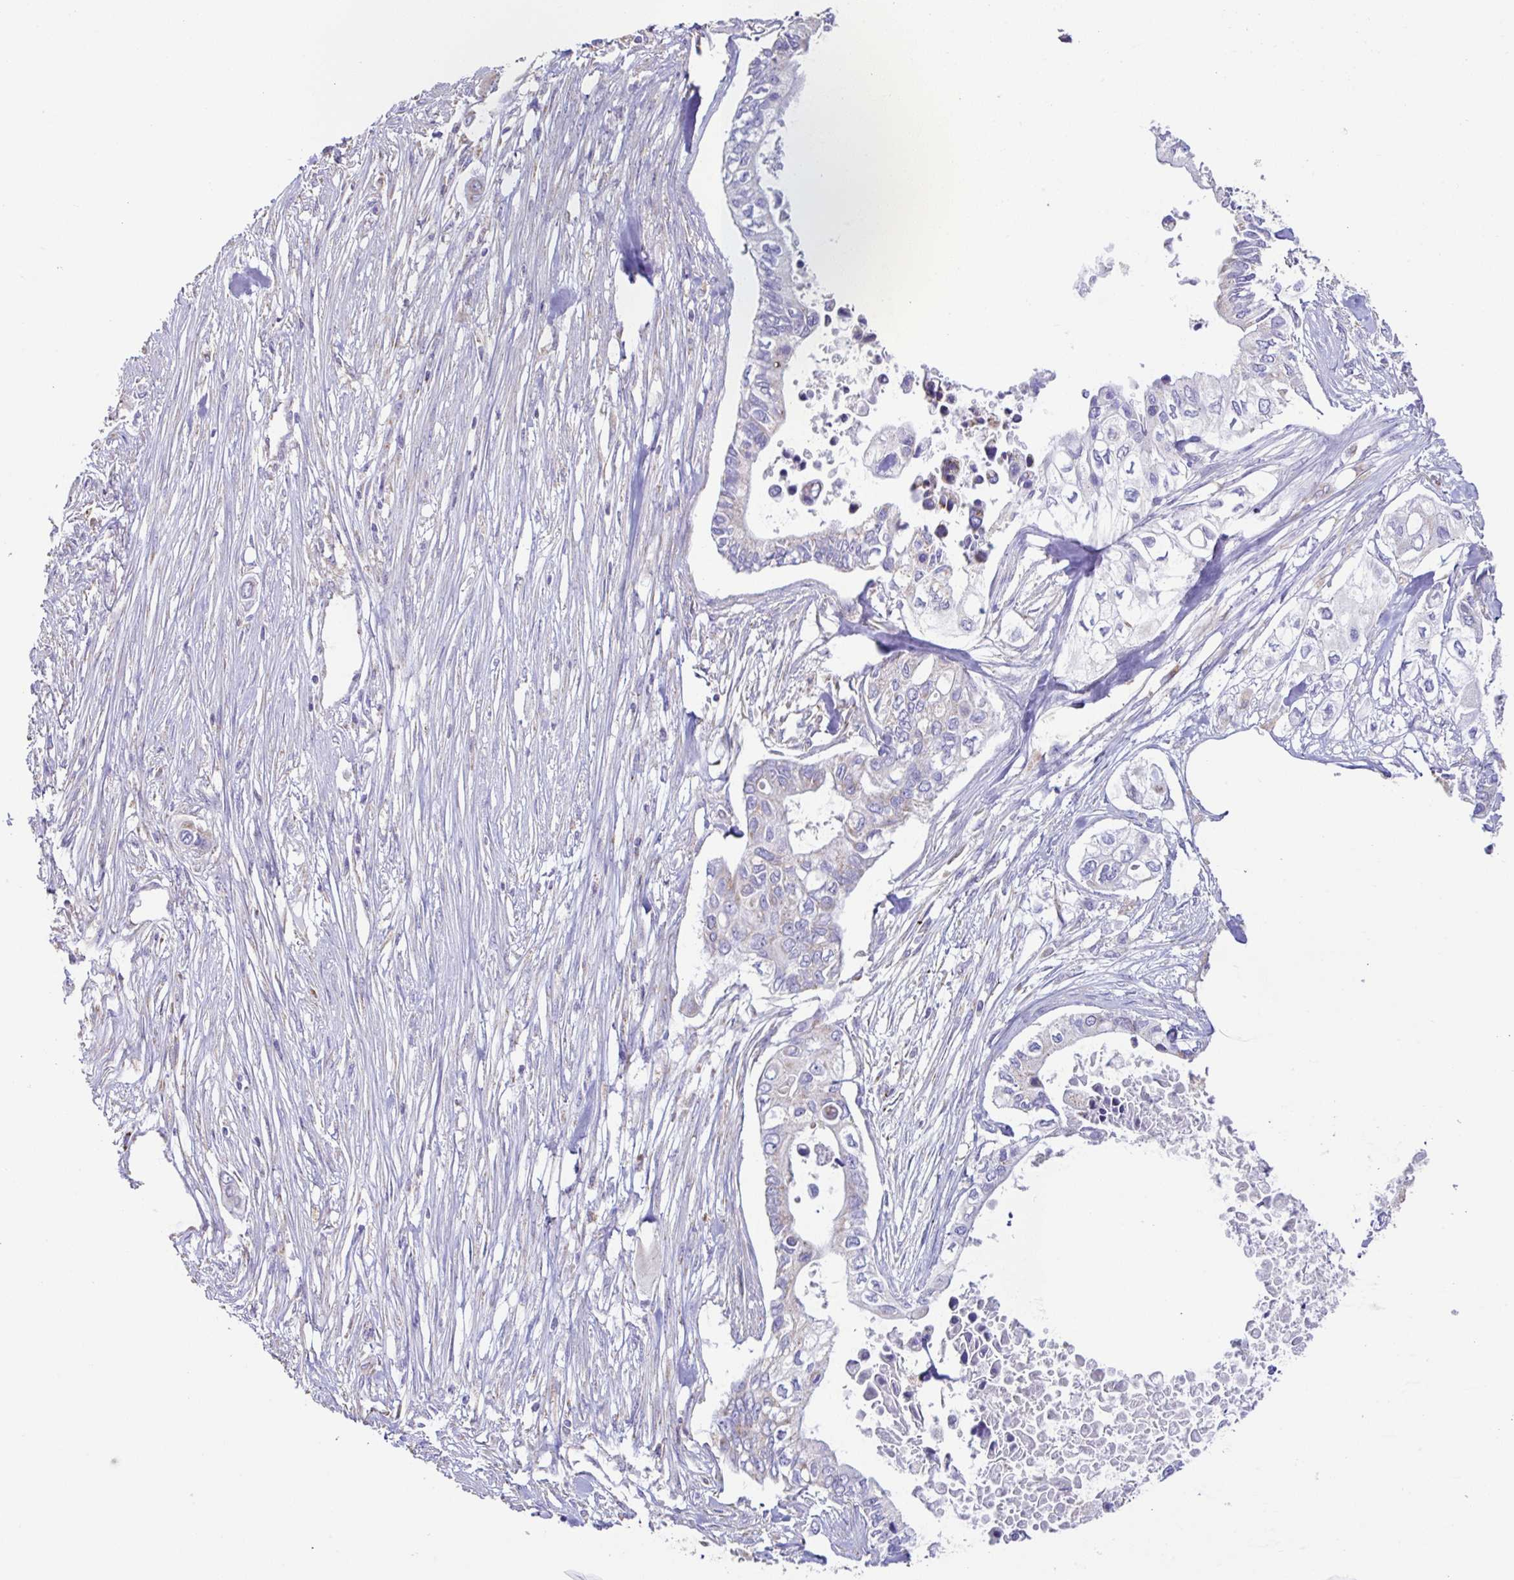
{"staining": {"intensity": "negative", "quantity": "none", "location": "none"}, "tissue": "pancreatic cancer", "cell_type": "Tumor cells", "image_type": "cancer", "snomed": [{"axis": "morphology", "description": "Adenocarcinoma, NOS"}, {"axis": "topography", "description": "Pancreas"}], "caption": "Adenocarcinoma (pancreatic) stained for a protein using immunohistochemistry (IHC) reveals no expression tumor cells.", "gene": "DOK7", "patient": {"sex": "female", "age": 63}}